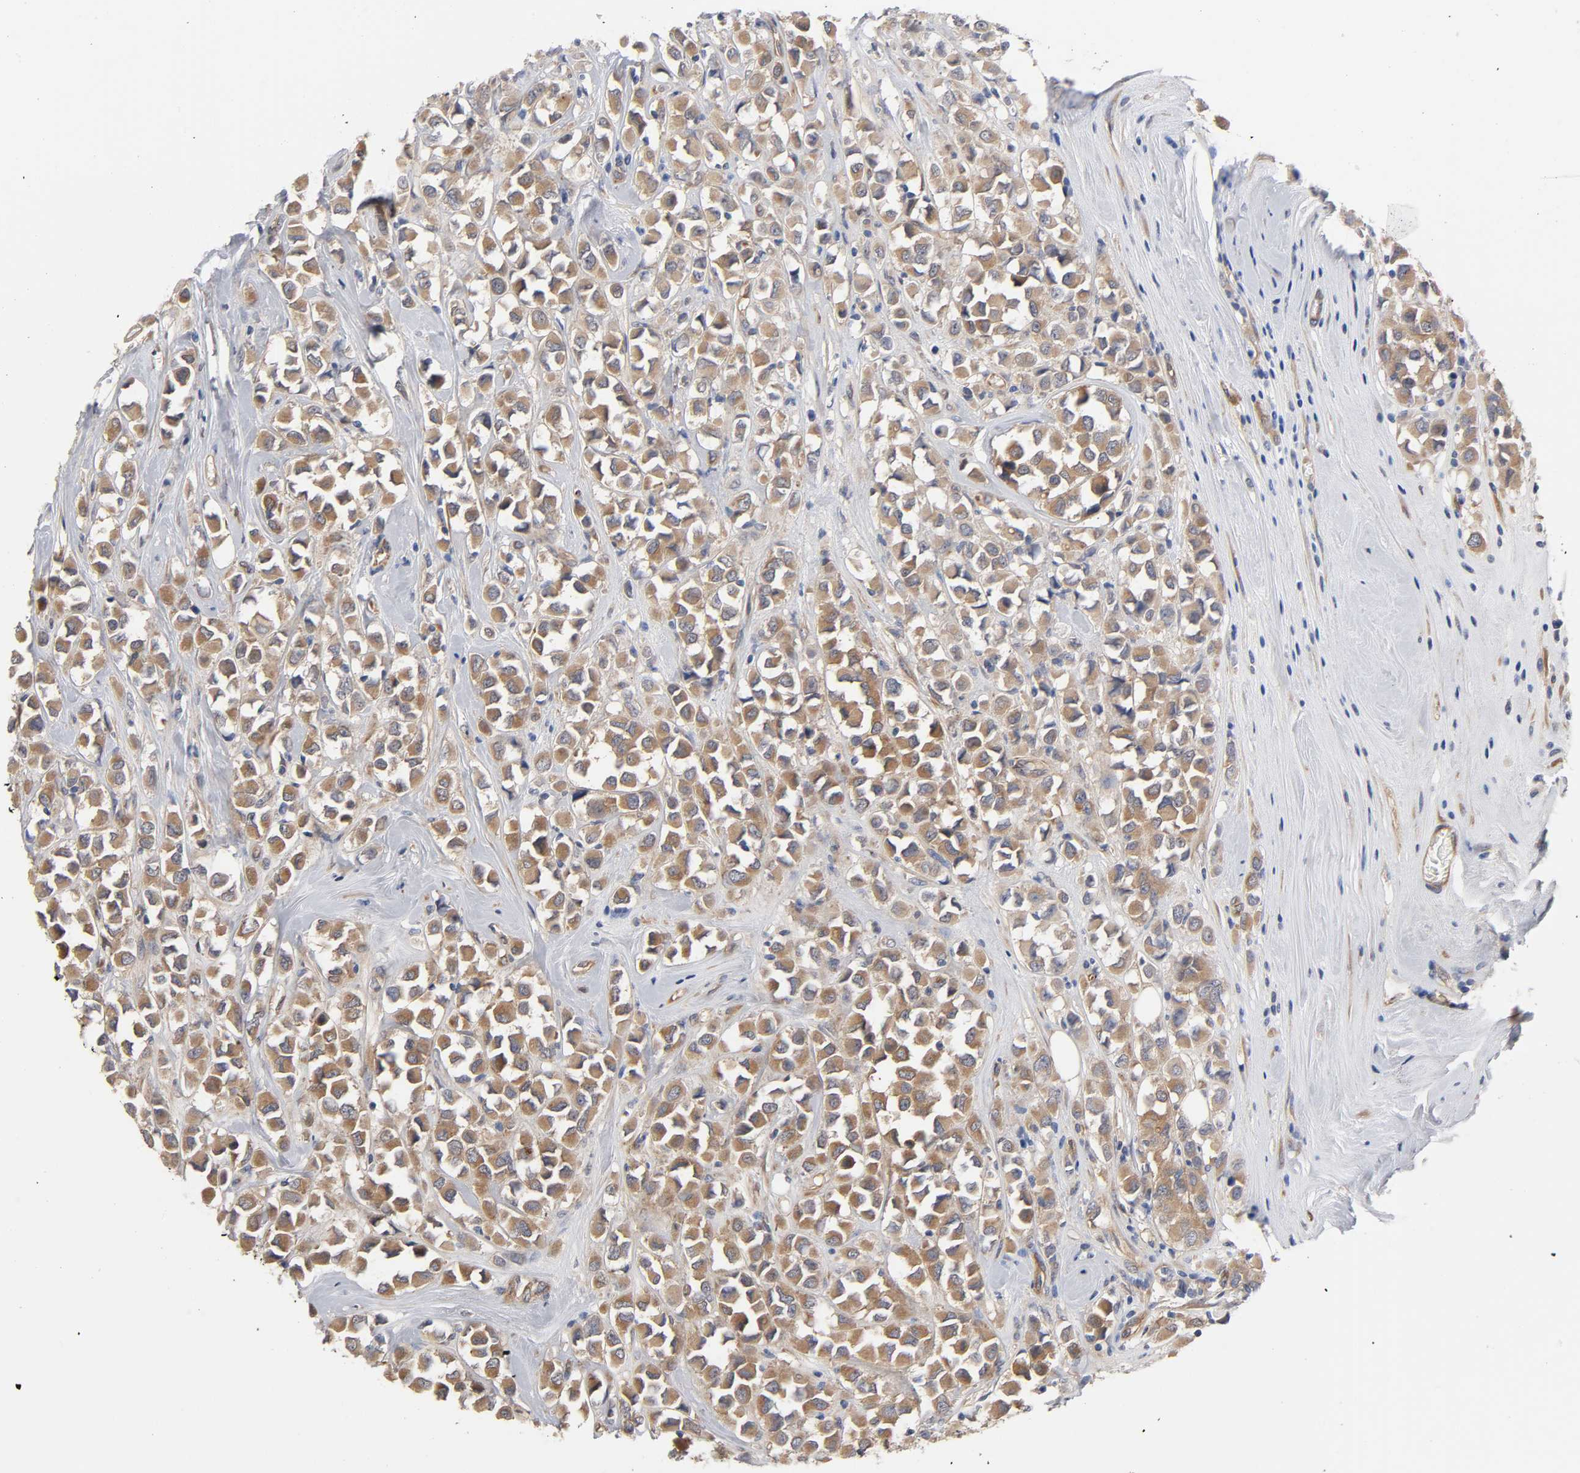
{"staining": {"intensity": "moderate", "quantity": ">75%", "location": "cytoplasmic/membranous"}, "tissue": "breast cancer", "cell_type": "Tumor cells", "image_type": "cancer", "snomed": [{"axis": "morphology", "description": "Duct carcinoma"}, {"axis": "topography", "description": "Breast"}], "caption": "A histopathology image showing moderate cytoplasmic/membranous expression in approximately >75% of tumor cells in breast cancer, as visualized by brown immunohistochemical staining.", "gene": "RAB13", "patient": {"sex": "female", "age": 61}}